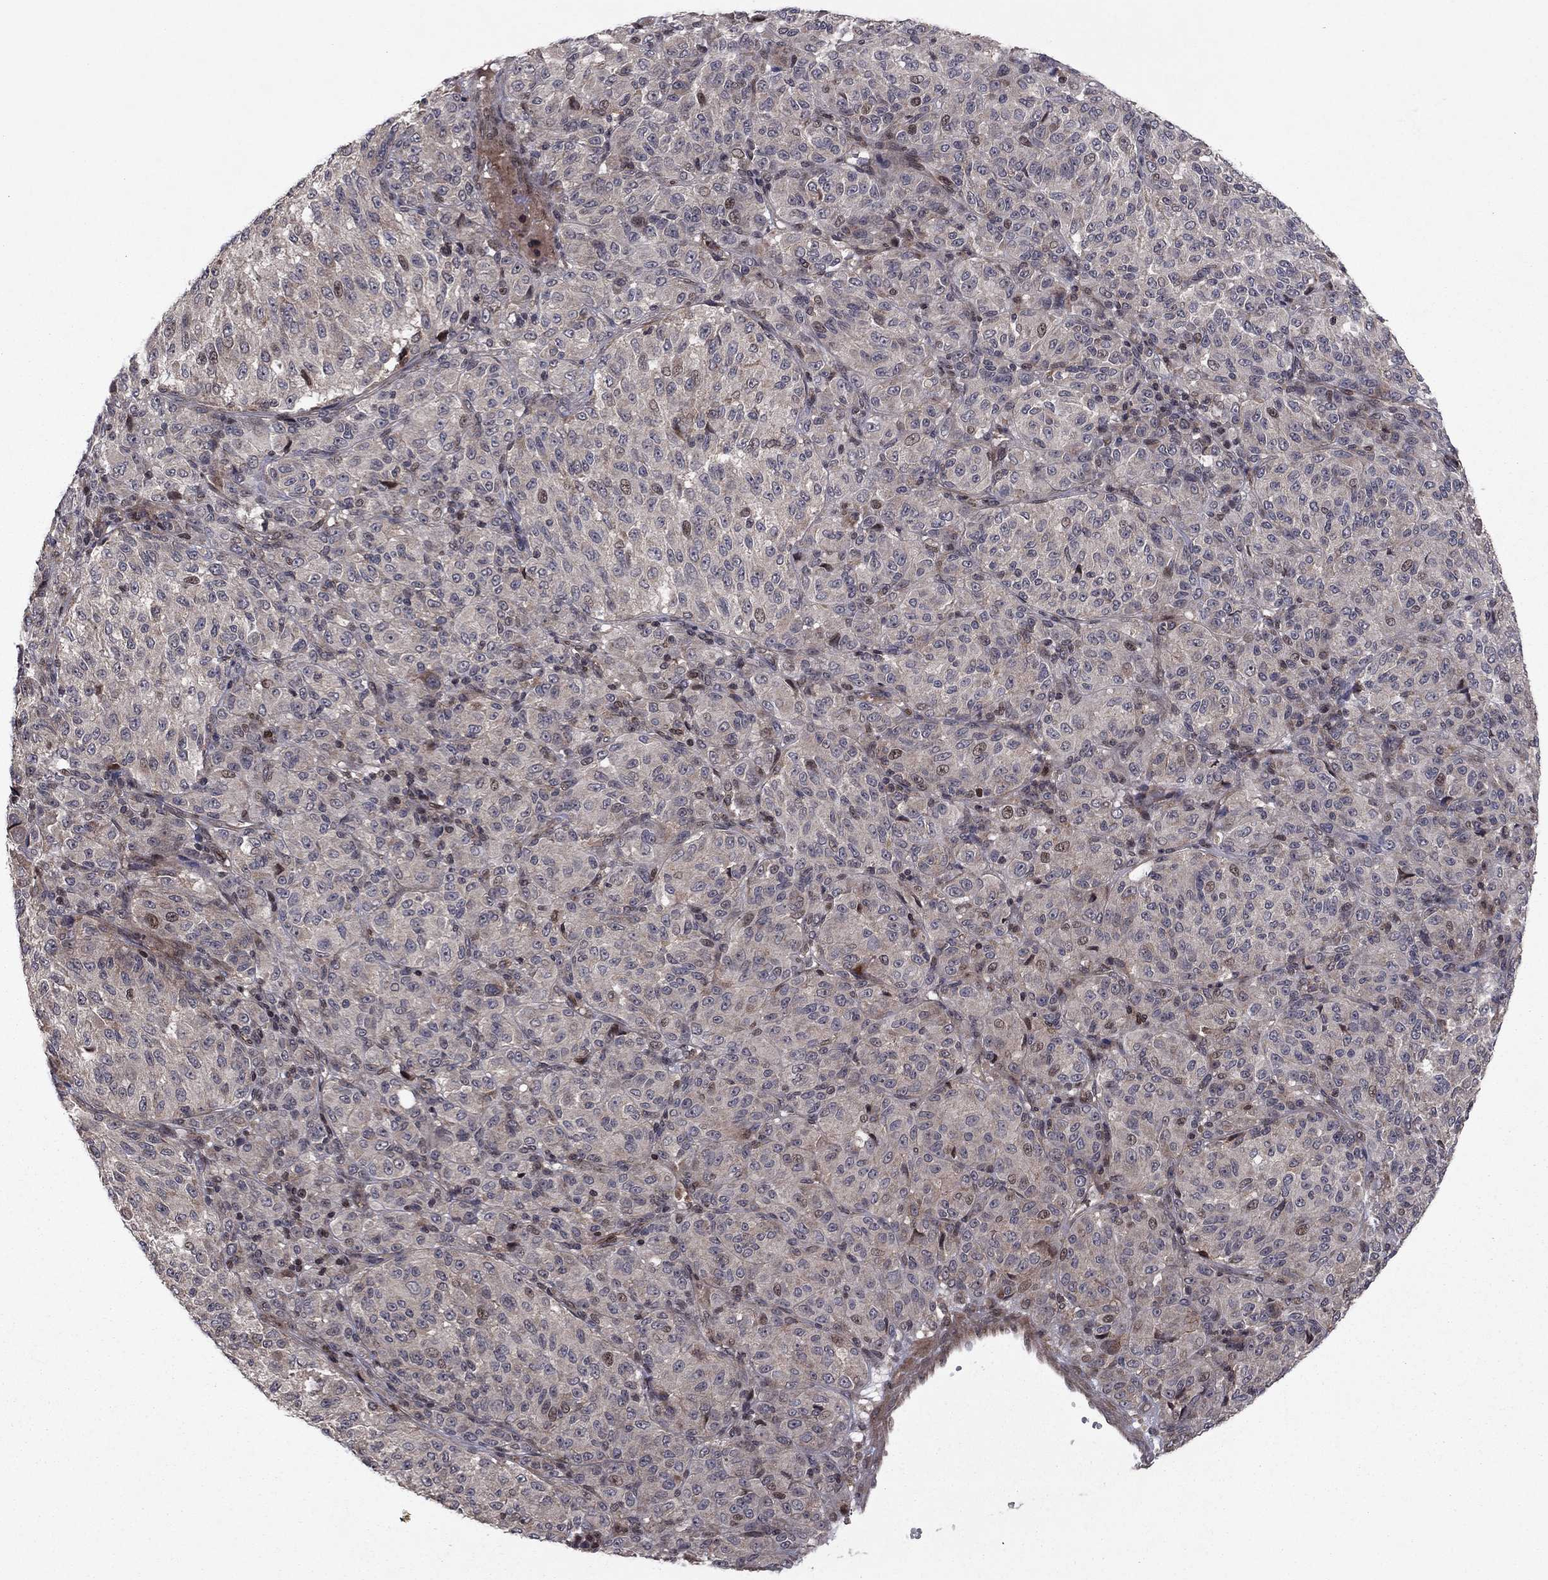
{"staining": {"intensity": "negative", "quantity": "none", "location": "none"}, "tissue": "melanoma", "cell_type": "Tumor cells", "image_type": "cancer", "snomed": [{"axis": "morphology", "description": "Malignant melanoma, Metastatic site"}, {"axis": "topography", "description": "Brain"}], "caption": "The IHC photomicrograph has no significant staining in tumor cells of melanoma tissue.", "gene": "SORBS1", "patient": {"sex": "female", "age": 56}}